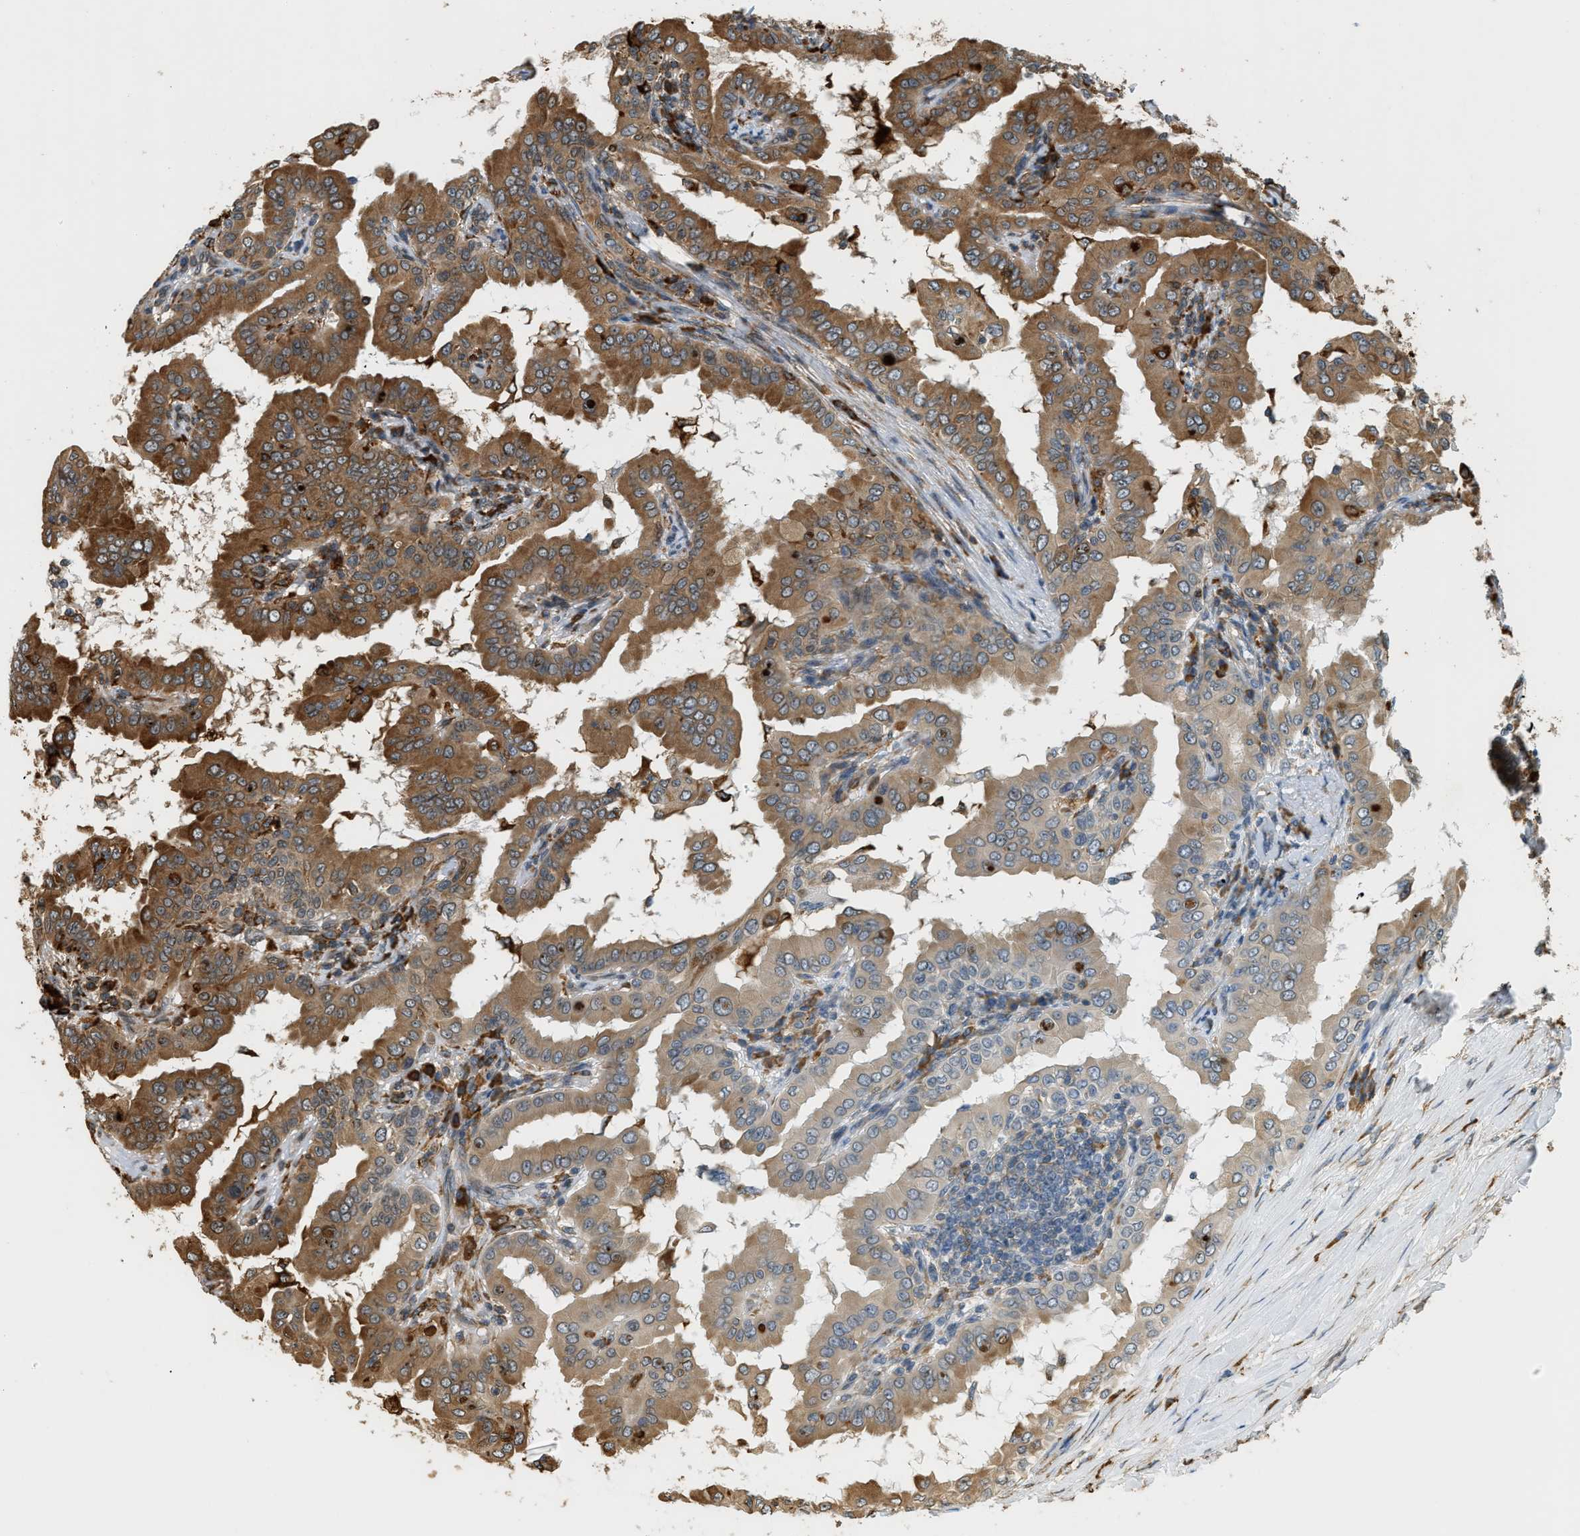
{"staining": {"intensity": "strong", "quantity": ">75%", "location": "cytoplasmic/membranous"}, "tissue": "thyroid cancer", "cell_type": "Tumor cells", "image_type": "cancer", "snomed": [{"axis": "morphology", "description": "Papillary adenocarcinoma, NOS"}, {"axis": "topography", "description": "Thyroid gland"}], "caption": "Immunohistochemistry (IHC) photomicrograph of human papillary adenocarcinoma (thyroid) stained for a protein (brown), which reveals high levels of strong cytoplasmic/membranous staining in approximately >75% of tumor cells.", "gene": "SEMA4D", "patient": {"sex": "male", "age": 33}}